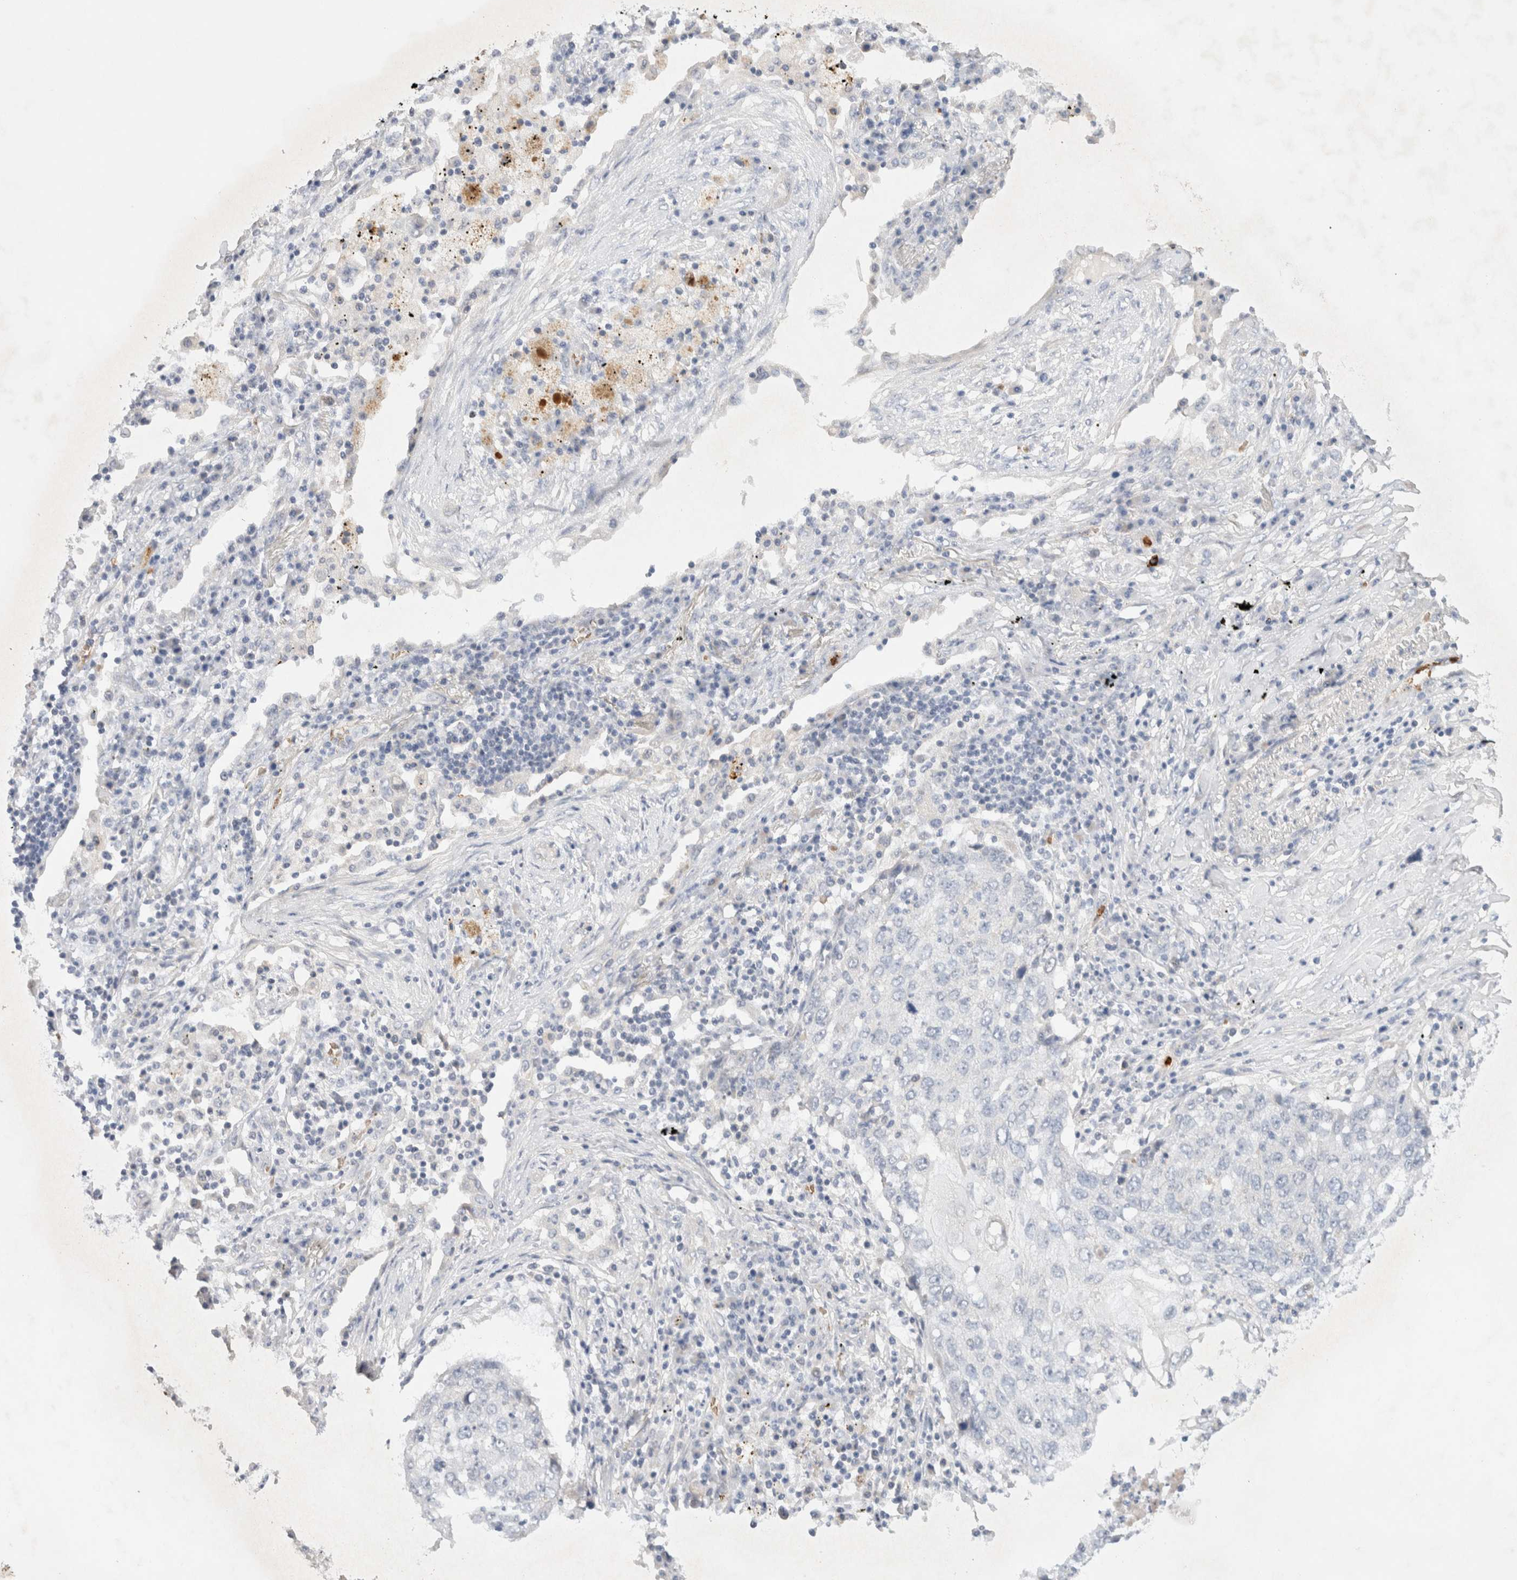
{"staining": {"intensity": "negative", "quantity": "none", "location": "none"}, "tissue": "lung cancer", "cell_type": "Tumor cells", "image_type": "cancer", "snomed": [{"axis": "morphology", "description": "Squamous cell carcinoma, NOS"}, {"axis": "topography", "description": "Lung"}], "caption": "Immunohistochemistry histopathology image of squamous cell carcinoma (lung) stained for a protein (brown), which shows no expression in tumor cells.", "gene": "MST1", "patient": {"sex": "female", "age": 63}}